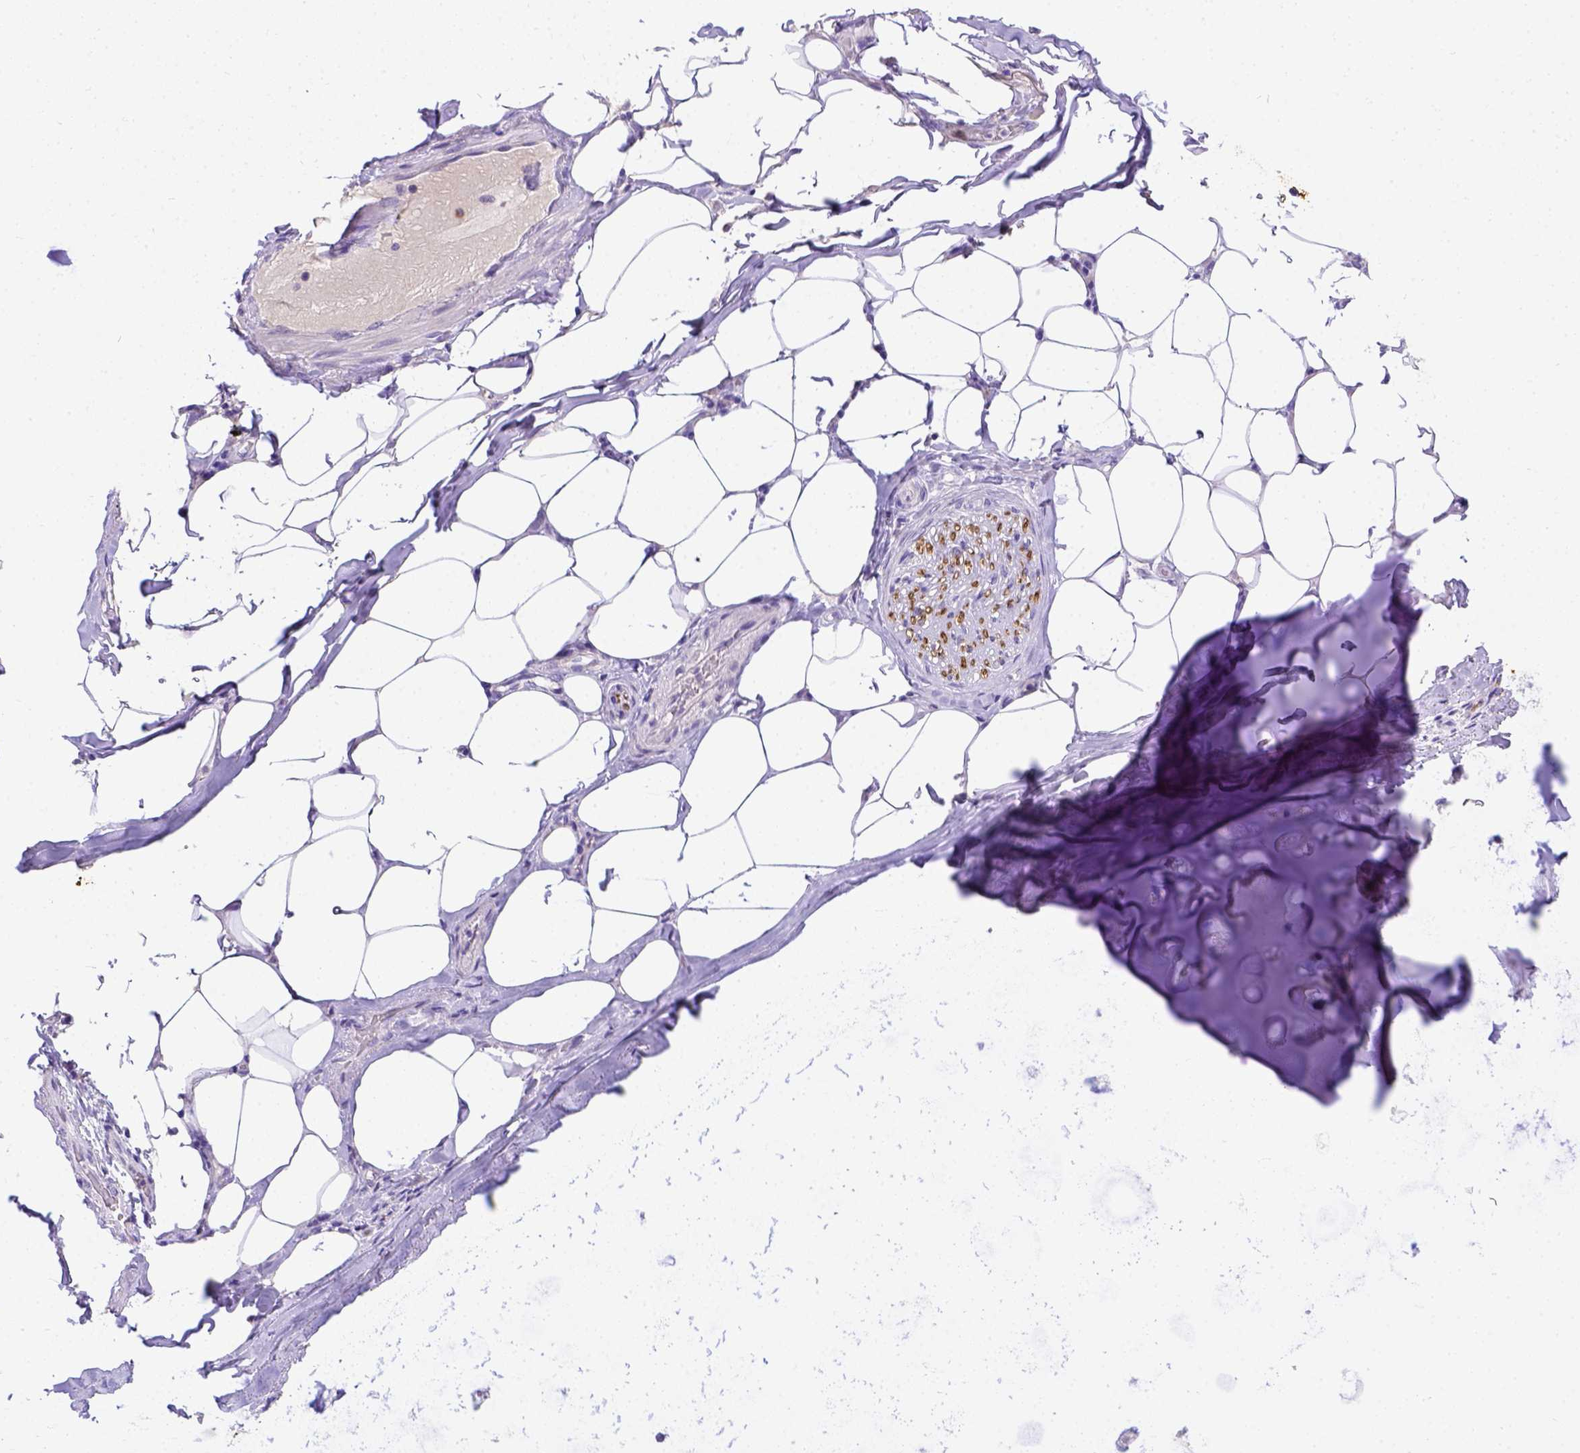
{"staining": {"intensity": "negative", "quantity": "none", "location": "none"}, "tissue": "adipose tissue", "cell_type": "Adipocytes", "image_type": "normal", "snomed": [{"axis": "morphology", "description": "Normal tissue, NOS"}, {"axis": "topography", "description": "Bronchus"}, {"axis": "topography", "description": "Lung"}], "caption": "IHC photomicrograph of unremarkable adipose tissue: human adipose tissue stained with DAB reveals no significant protein positivity in adipocytes. (Immunohistochemistry (ihc), brightfield microscopy, high magnification).", "gene": "B3GAT1", "patient": {"sex": "female", "age": 57}}